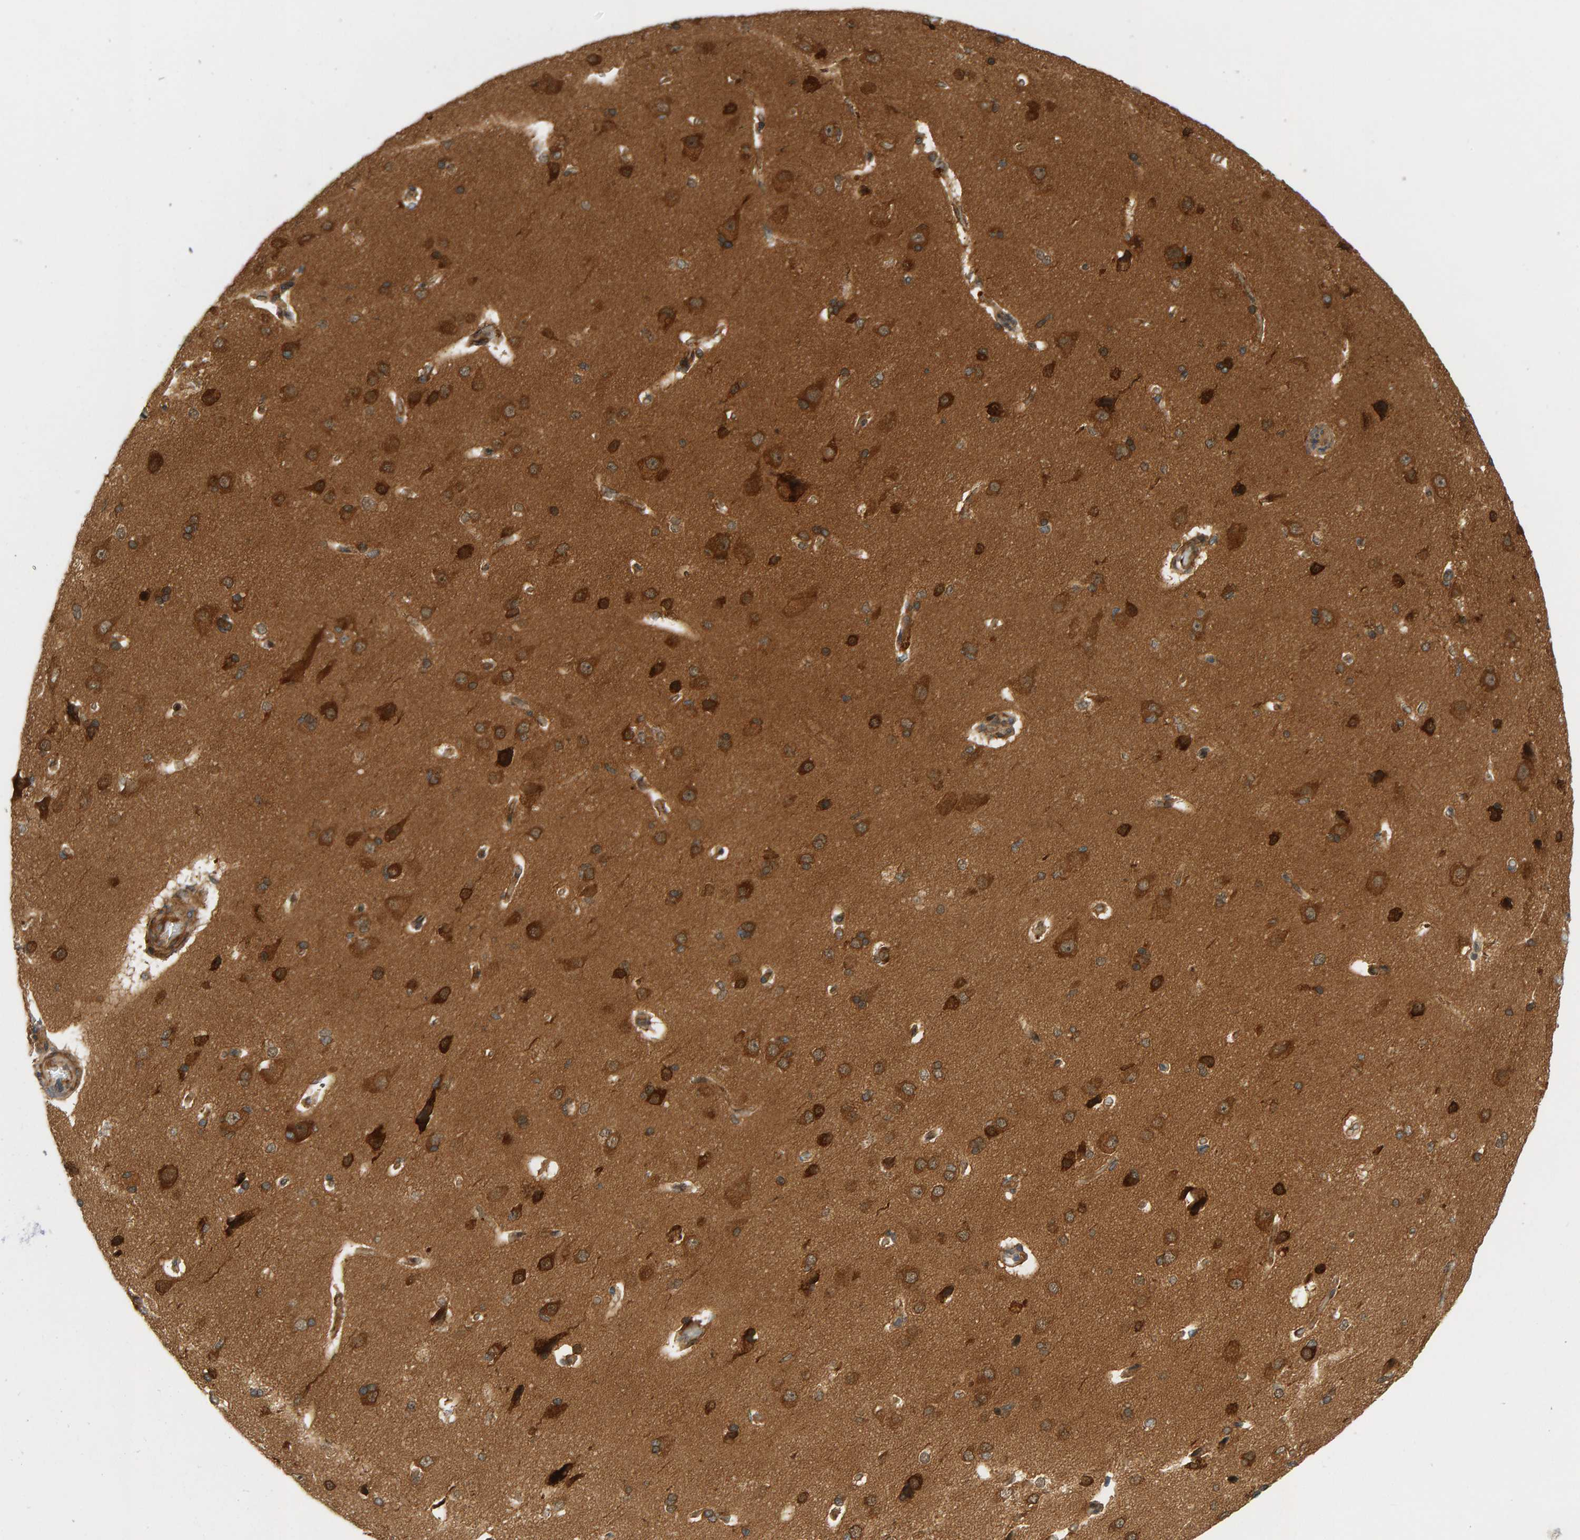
{"staining": {"intensity": "moderate", "quantity": ">75%", "location": "cytoplasmic/membranous"}, "tissue": "cerebral cortex", "cell_type": "Endothelial cells", "image_type": "normal", "snomed": [{"axis": "morphology", "description": "Normal tissue, NOS"}, {"axis": "topography", "description": "Cerebral cortex"}], "caption": "An immunohistochemistry (IHC) image of normal tissue is shown. Protein staining in brown shows moderate cytoplasmic/membranous positivity in cerebral cortex within endothelial cells.", "gene": "BAHCC1", "patient": {"sex": "male", "age": 62}}